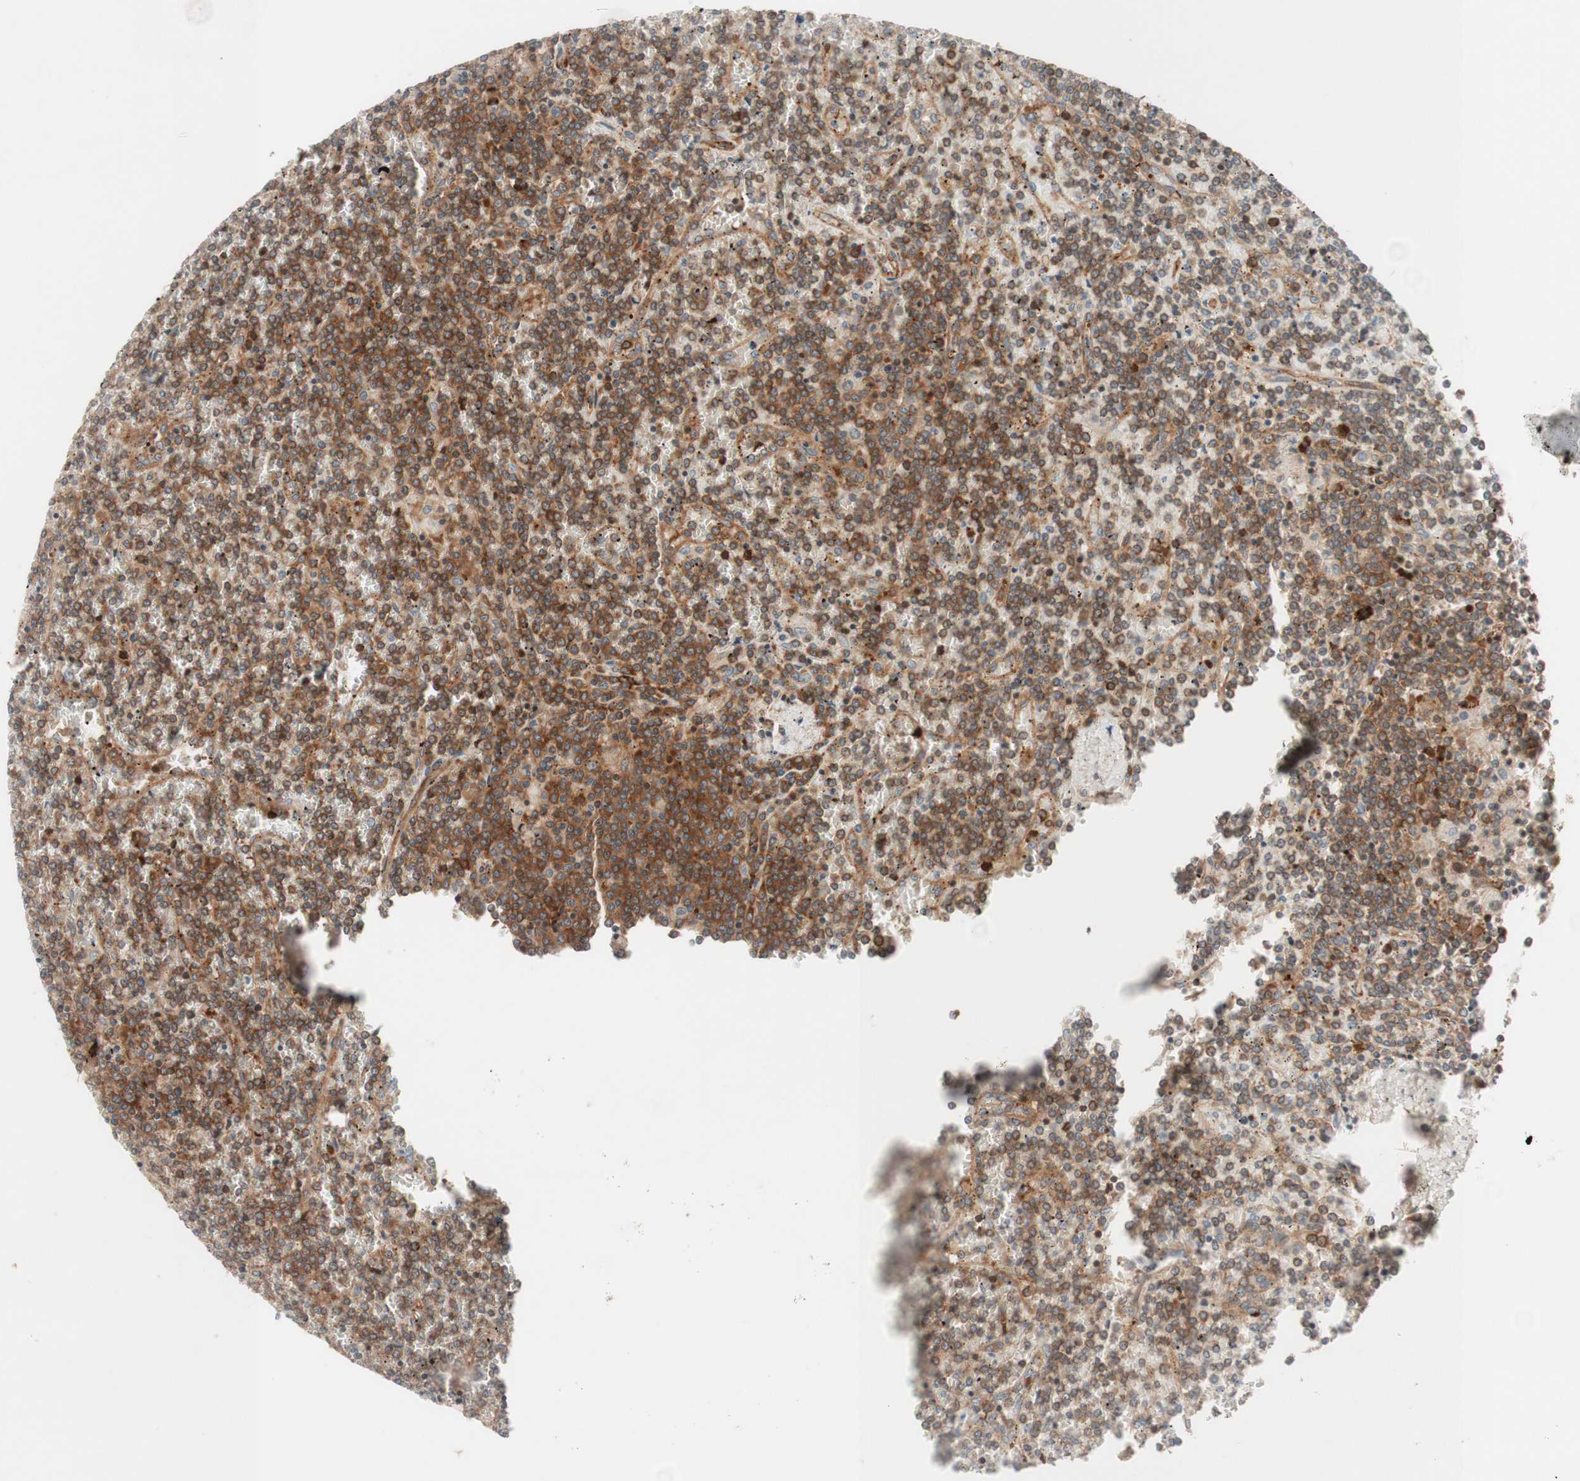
{"staining": {"intensity": "moderate", "quantity": ">75%", "location": "cytoplasmic/membranous"}, "tissue": "lymphoma", "cell_type": "Tumor cells", "image_type": "cancer", "snomed": [{"axis": "morphology", "description": "Malignant lymphoma, non-Hodgkin's type, Low grade"}, {"axis": "topography", "description": "Spleen"}], "caption": "The immunohistochemical stain labels moderate cytoplasmic/membranous positivity in tumor cells of low-grade malignant lymphoma, non-Hodgkin's type tissue.", "gene": "CCN4", "patient": {"sex": "female", "age": 19}}